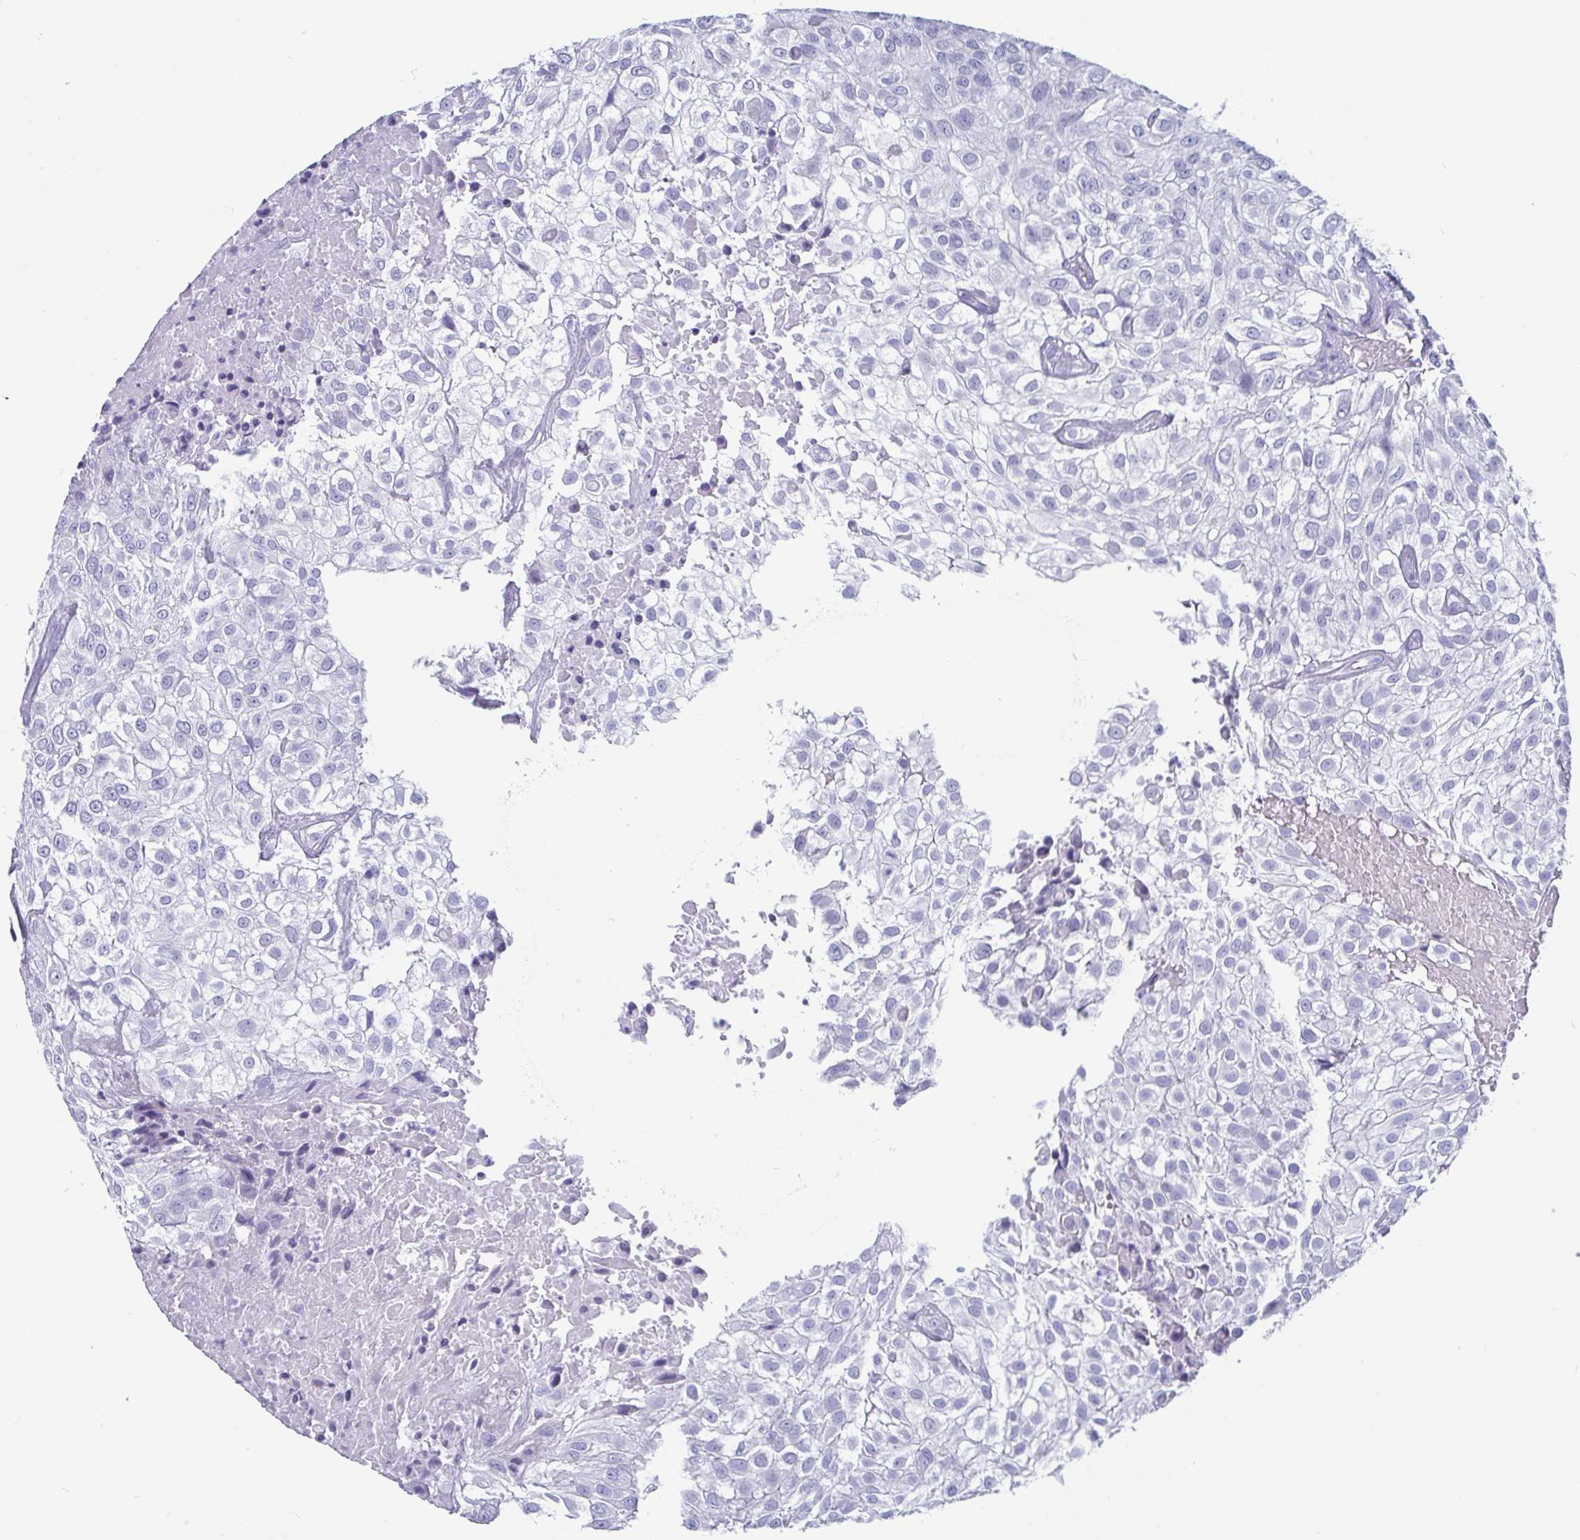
{"staining": {"intensity": "negative", "quantity": "none", "location": "none"}, "tissue": "urothelial cancer", "cell_type": "Tumor cells", "image_type": "cancer", "snomed": [{"axis": "morphology", "description": "Urothelial carcinoma, High grade"}, {"axis": "topography", "description": "Urinary bladder"}], "caption": "Tumor cells are negative for protein expression in human urothelial carcinoma (high-grade). (Brightfield microscopy of DAB (3,3'-diaminobenzidine) IHC at high magnification).", "gene": "SCGN", "patient": {"sex": "male", "age": 56}}